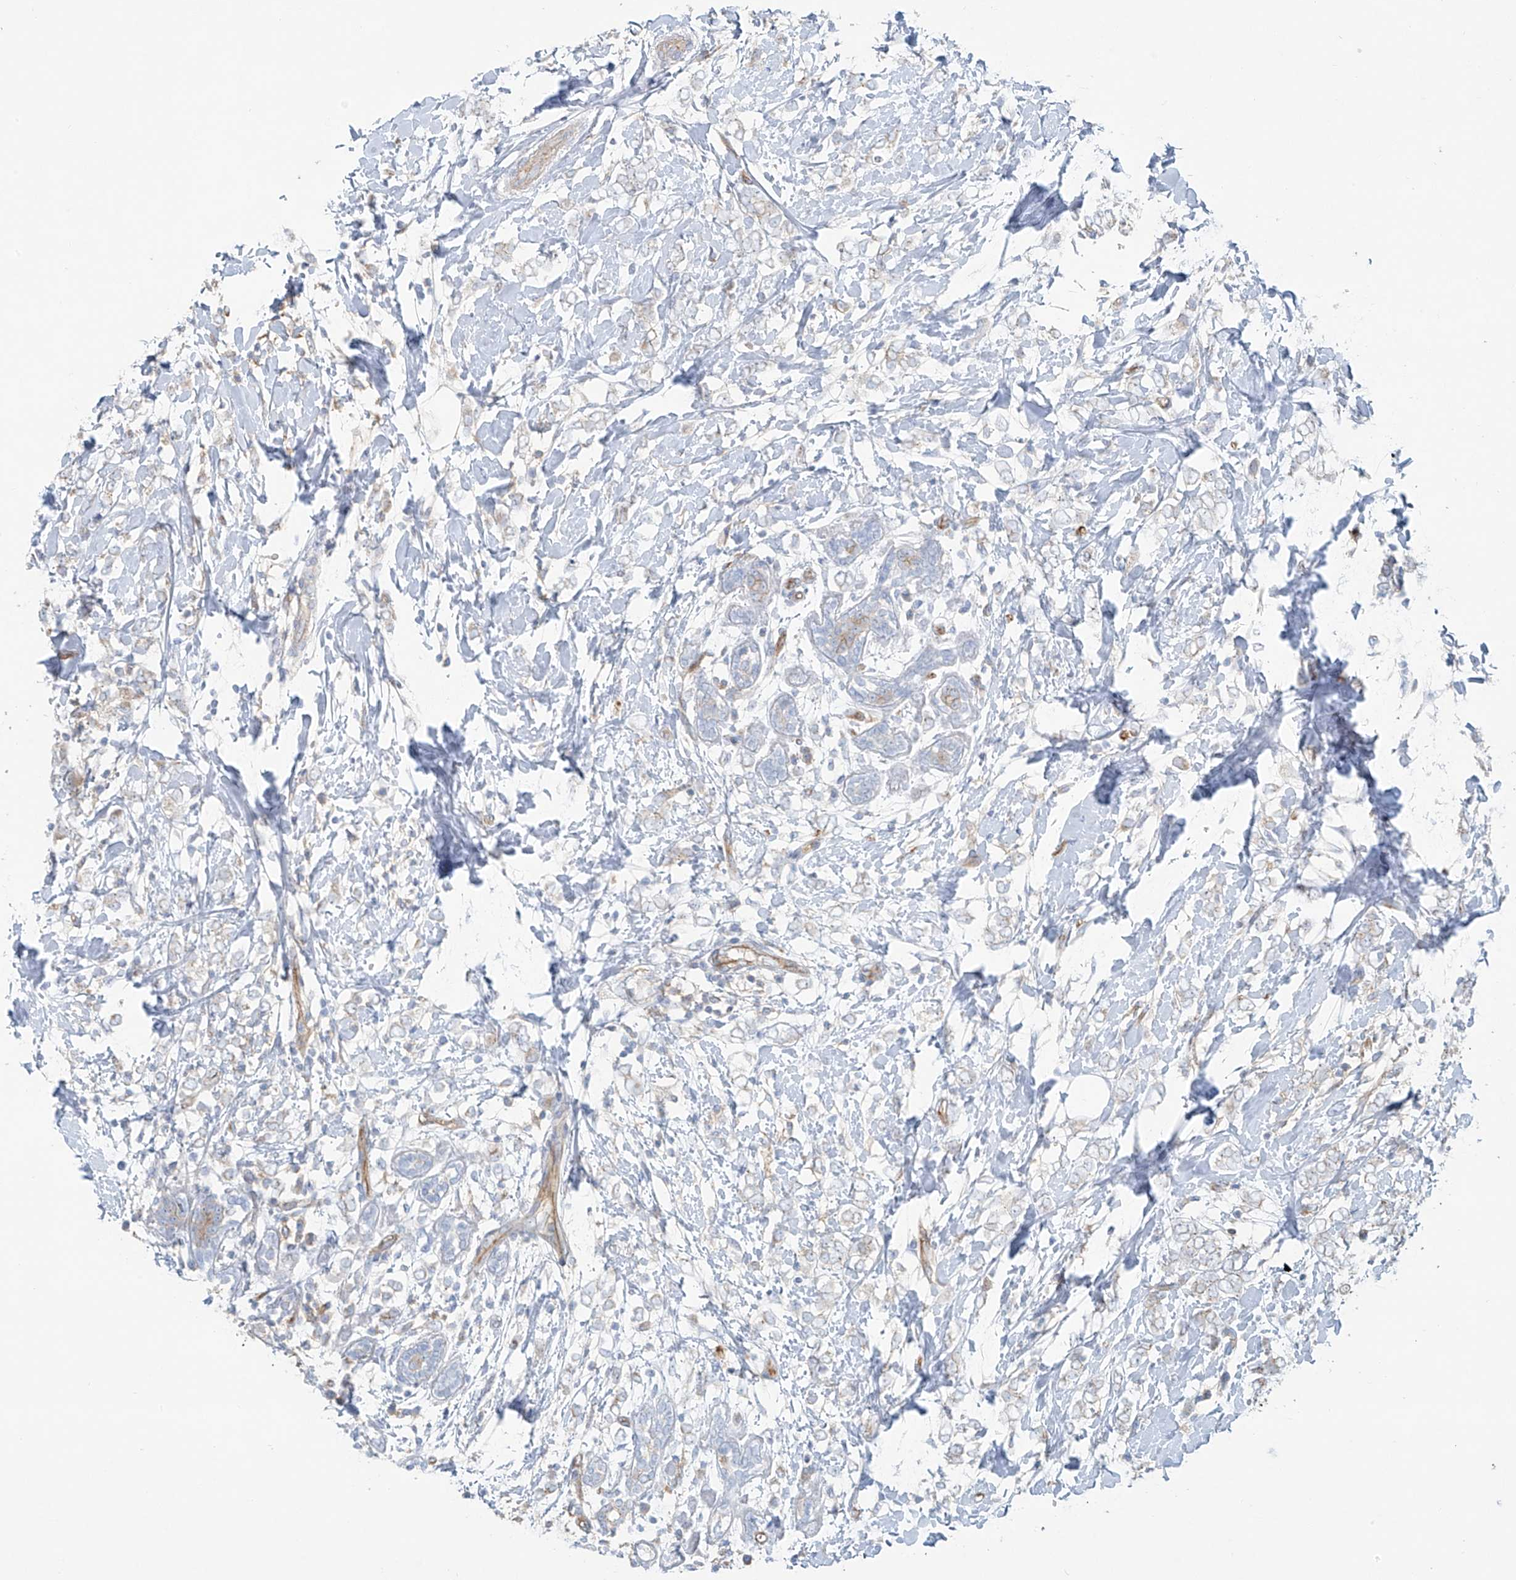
{"staining": {"intensity": "negative", "quantity": "none", "location": "none"}, "tissue": "breast cancer", "cell_type": "Tumor cells", "image_type": "cancer", "snomed": [{"axis": "morphology", "description": "Normal tissue, NOS"}, {"axis": "morphology", "description": "Lobular carcinoma"}, {"axis": "topography", "description": "Breast"}], "caption": "The histopathology image shows no staining of tumor cells in breast cancer. (DAB IHC, high magnification).", "gene": "VAMP5", "patient": {"sex": "female", "age": 47}}